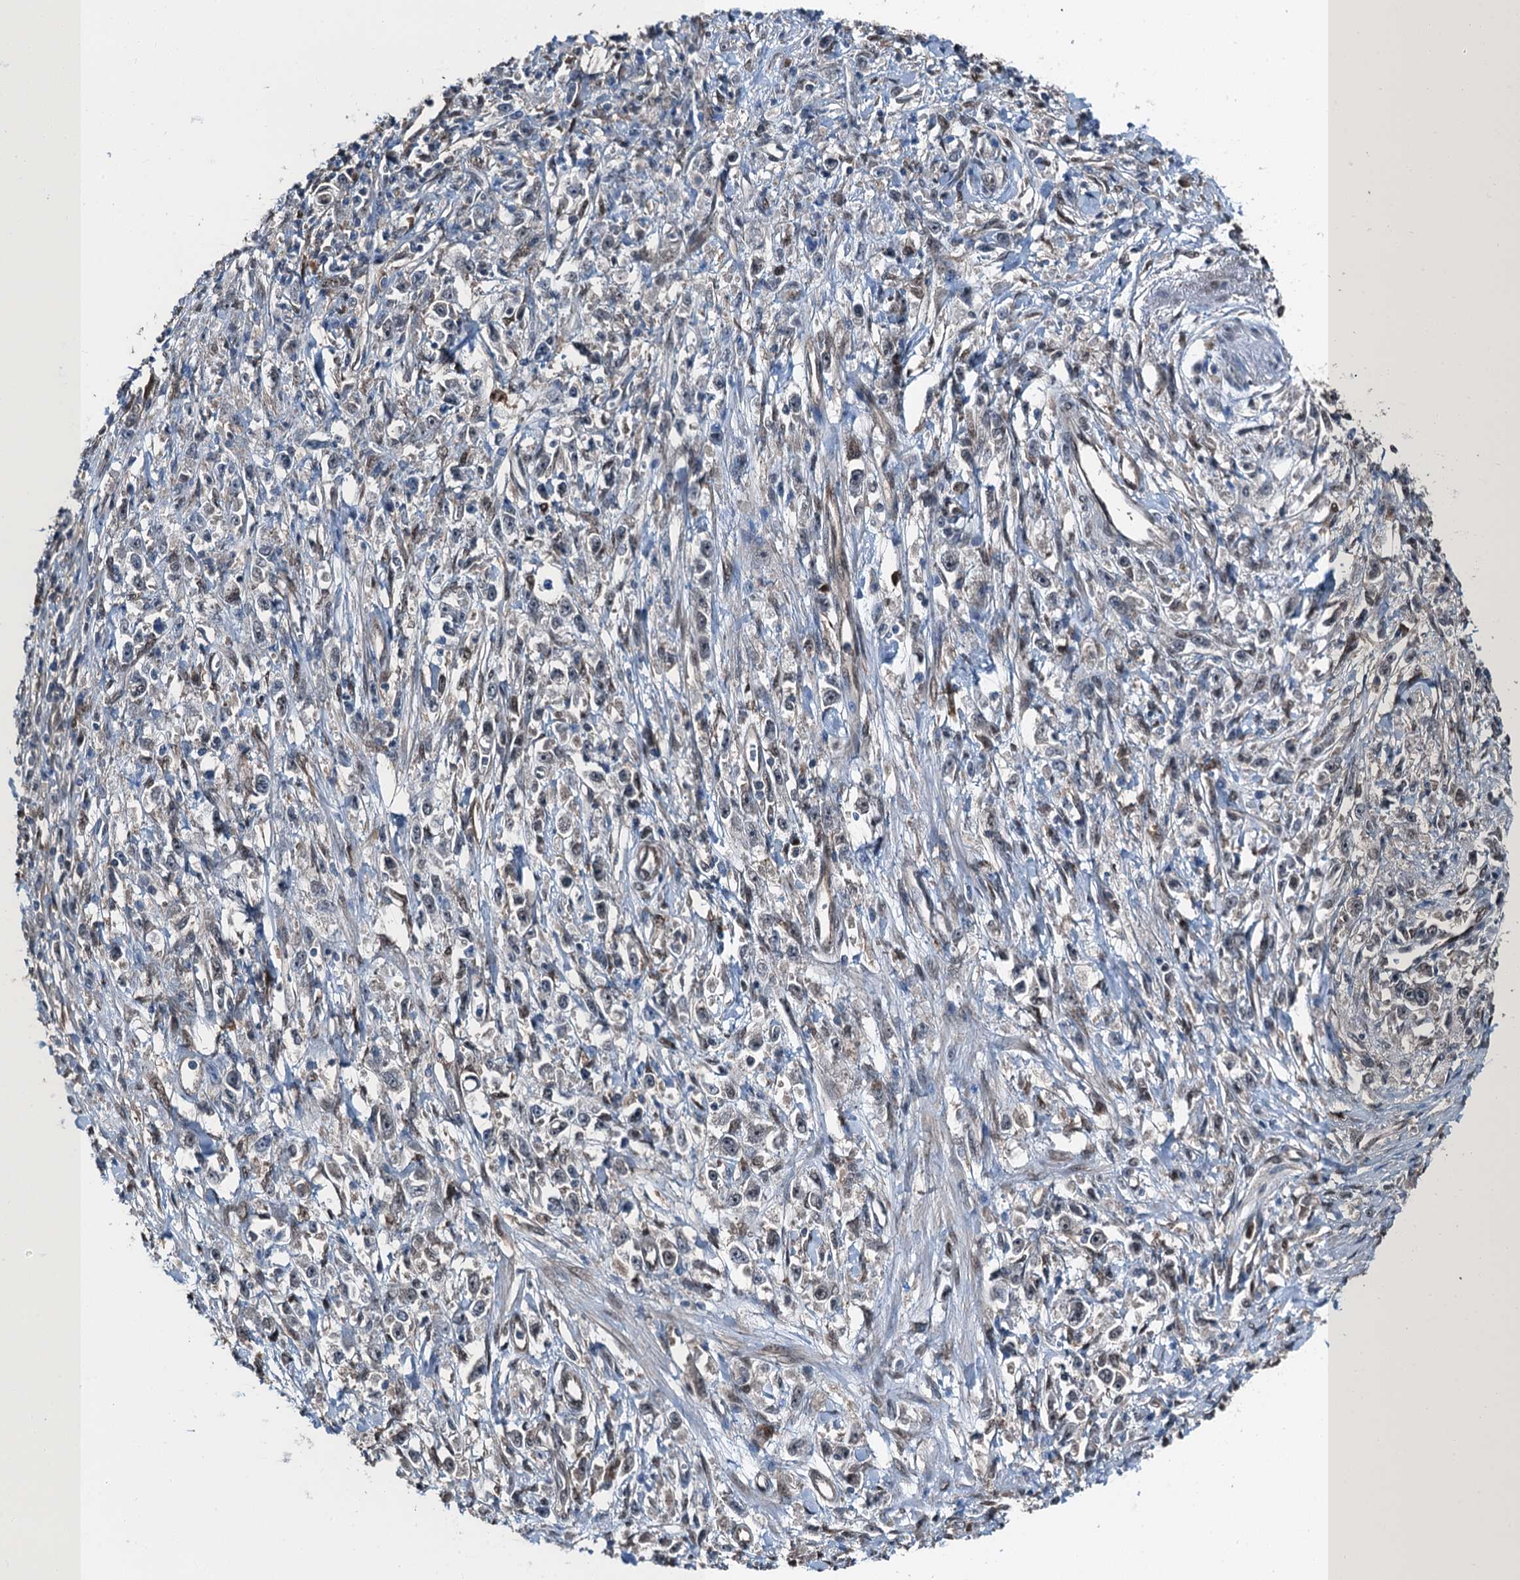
{"staining": {"intensity": "negative", "quantity": "none", "location": "none"}, "tissue": "stomach cancer", "cell_type": "Tumor cells", "image_type": "cancer", "snomed": [{"axis": "morphology", "description": "Adenocarcinoma, NOS"}, {"axis": "topography", "description": "Stomach"}], "caption": "Human adenocarcinoma (stomach) stained for a protein using immunohistochemistry reveals no staining in tumor cells.", "gene": "RNH1", "patient": {"sex": "female", "age": 59}}